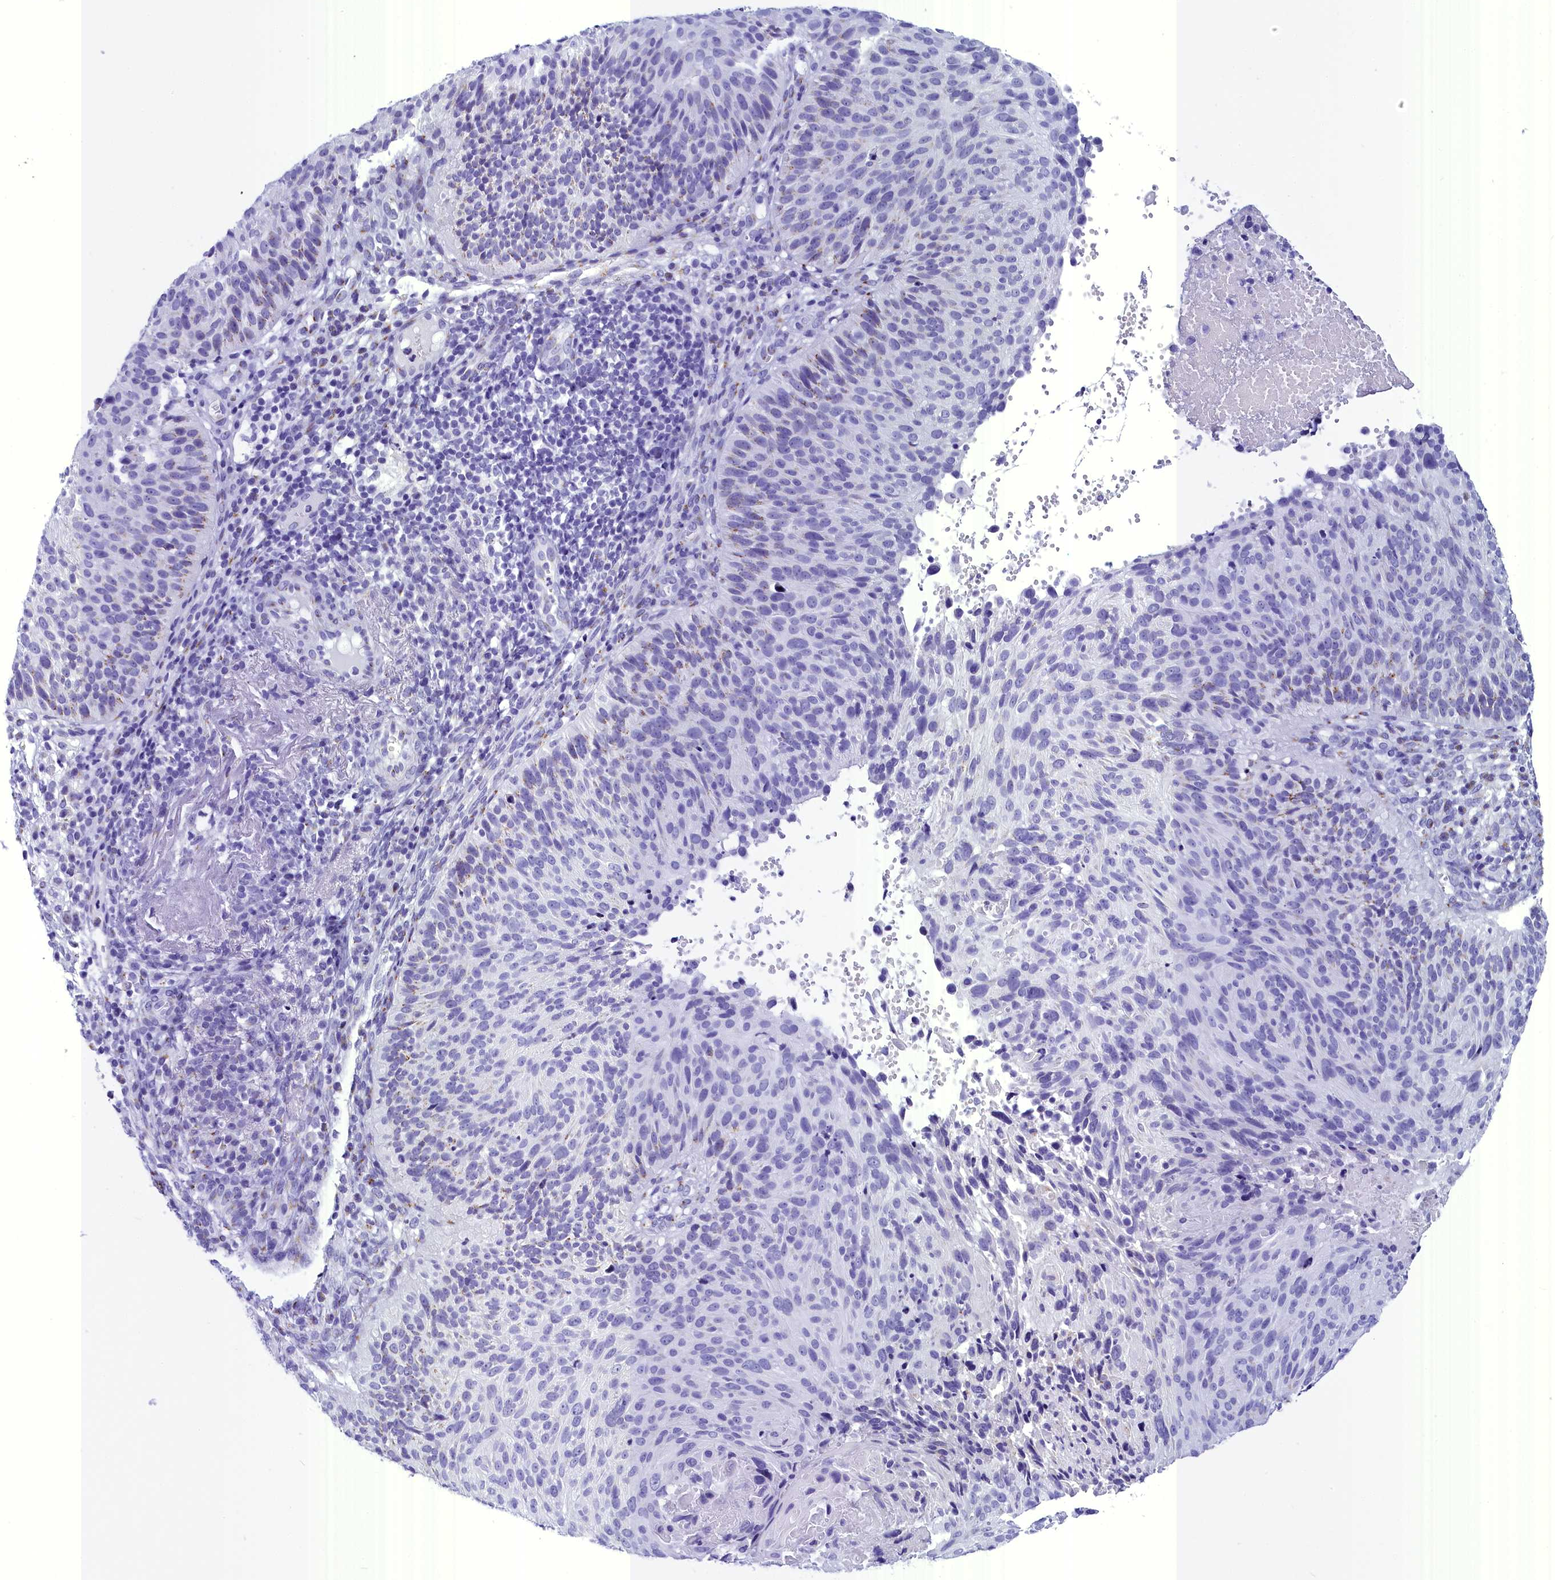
{"staining": {"intensity": "weak", "quantity": "<25%", "location": "cytoplasmic/membranous"}, "tissue": "cervical cancer", "cell_type": "Tumor cells", "image_type": "cancer", "snomed": [{"axis": "morphology", "description": "Squamous cell carcinoma, NOS"}, {"axis": "topography", "description": "Cervix"}], "caption": "Tumor cells show no significant expression in cervical cancer (squamous cell carcinoma).", "gene": "AP3B2", "patient": {"sex": "female", "age": 74}}